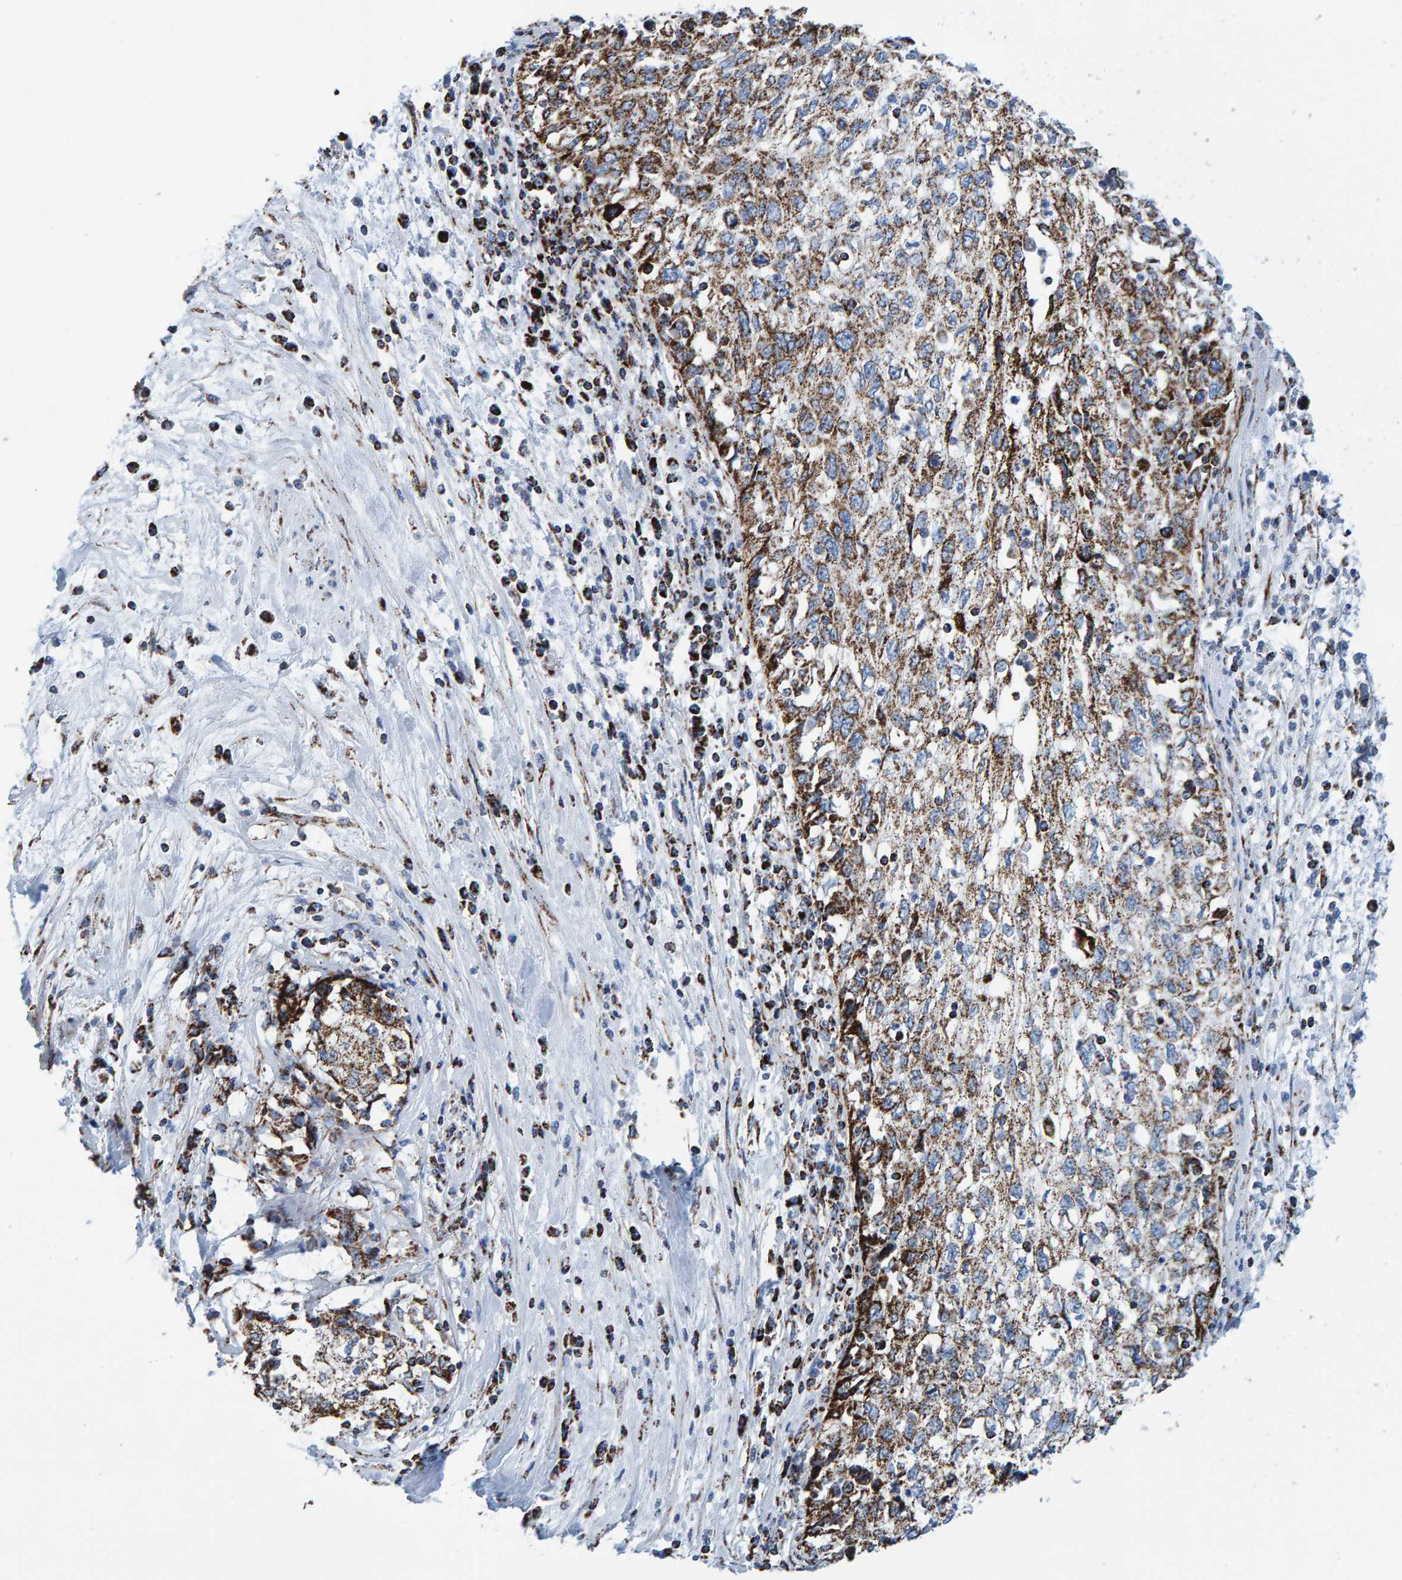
{"staining": {"intensity": "strong", "quantity": ">75%", "location": "cytoplasmic/membranous"}, "tissue": "cervical cancer", "cell_type": "Tumor cells", "image_type": "cancer", "snomed": [{"axis": "morphology", "description": "Squamous cell carcinoma, NOS"}, {"axis": "topography", "description": "Cervix"}], "caption": "Immunohistochemistry (DAB) staining of human cervical cancer exhibits strong cytoplasmic/membranous protein expression in about >75% of tumor cells.", "gene": "ENSG00000262660", "patient": {"sex": "female", "age": 57}}